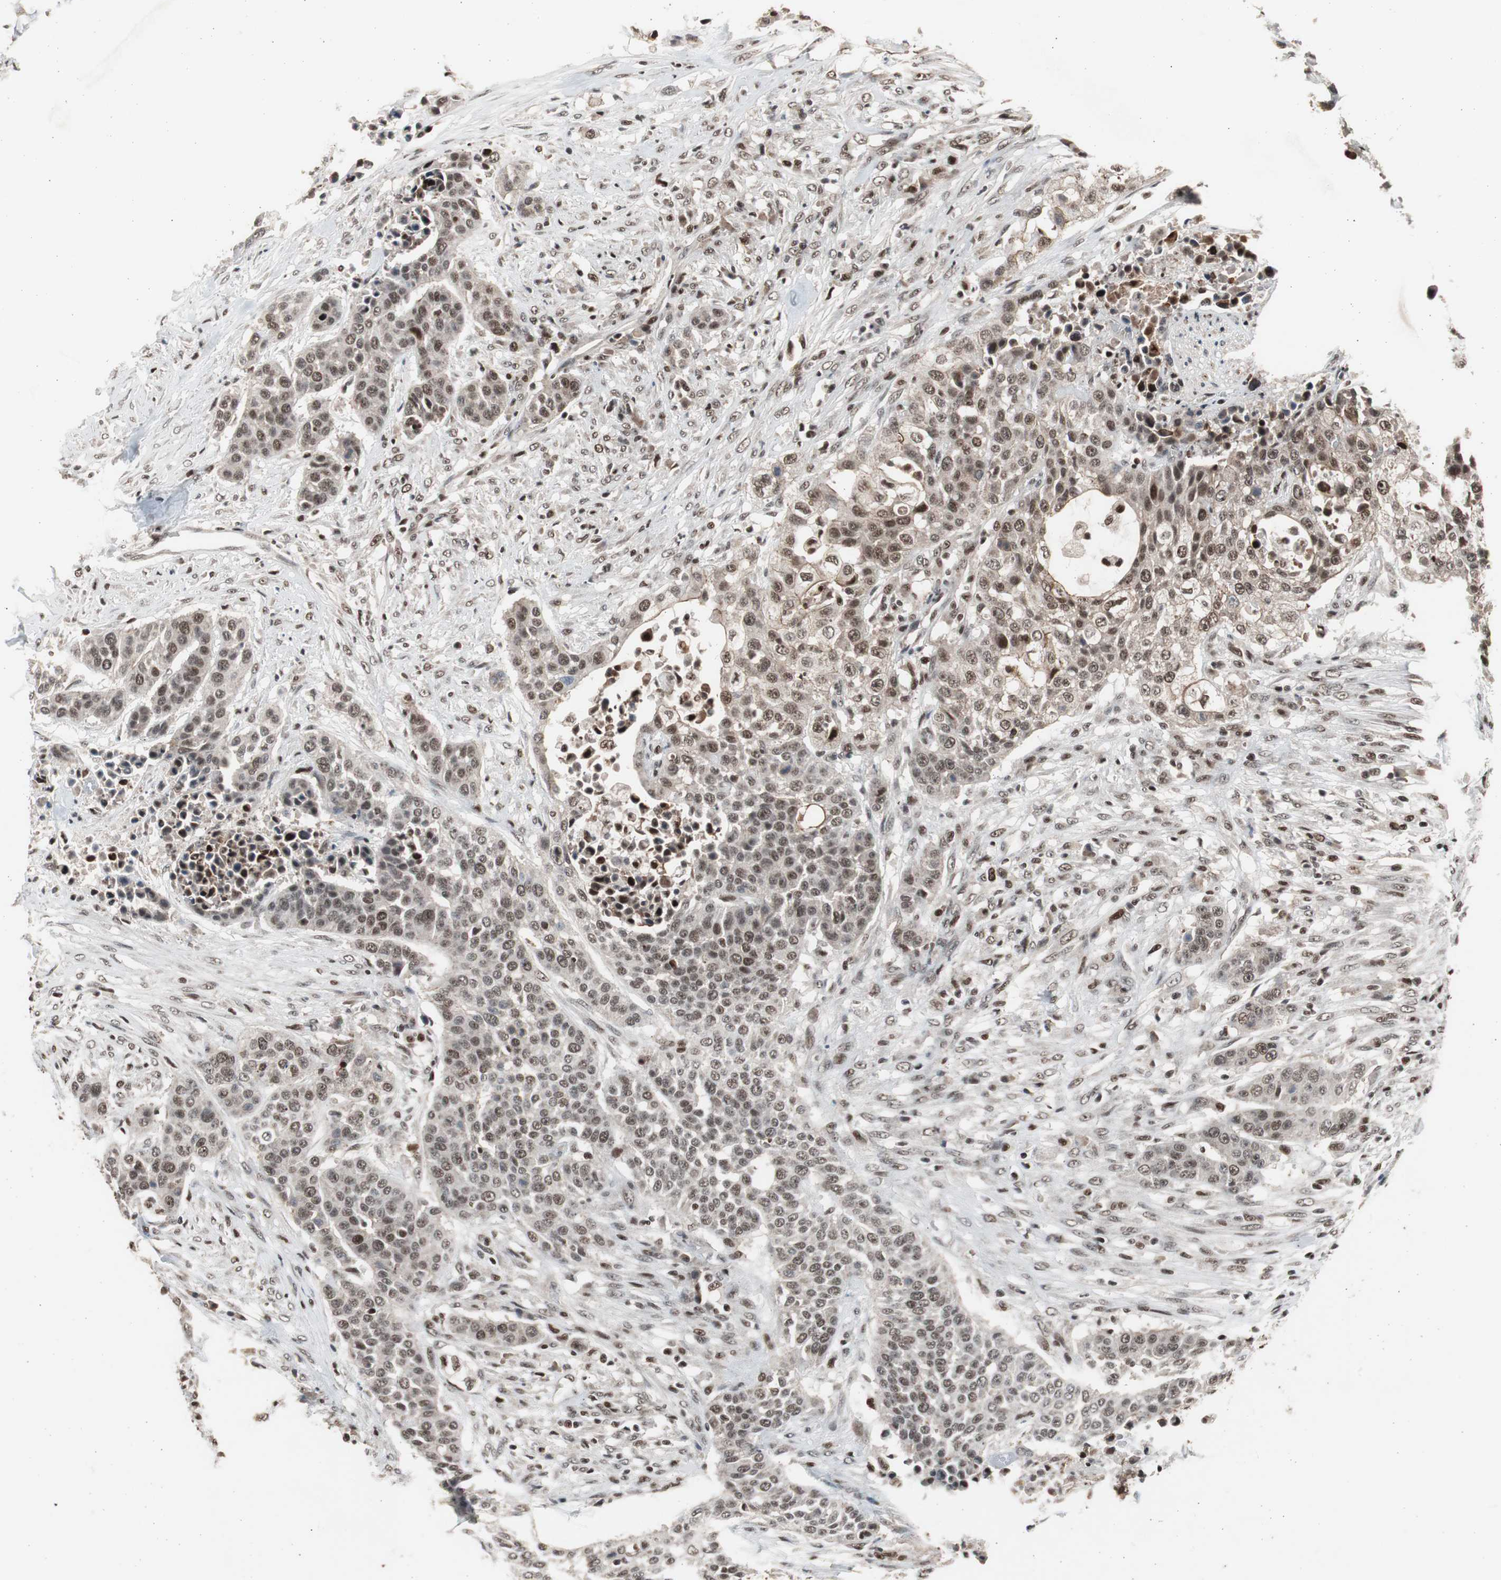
{"staining": {"intensity": "moderate", "quantity": ">75%", "location": "nuclear"}, "tissue": "urothelial cancer", "cell_type": "Tumor cells", "image_type": "cancer", "snomed": [{"axis": "morphology", "description": "Urothelial carcinoma, High grade"}, {"axis": "topography", "description": "Urinary bladder"}], "caption": "Urothelial cancer was stained to show a protein in brown. There is medium levels of moderate nuclear expression in approximately >75% of tumor cells. The staining is performed using DAB (3,3'-diaminobenzidine) brown chromogen to label protein expression. The nuclei are counter-stained blue using hematoxylin.", "gene": "RPA1", "patient": {"sex": "male", "age": 74}}